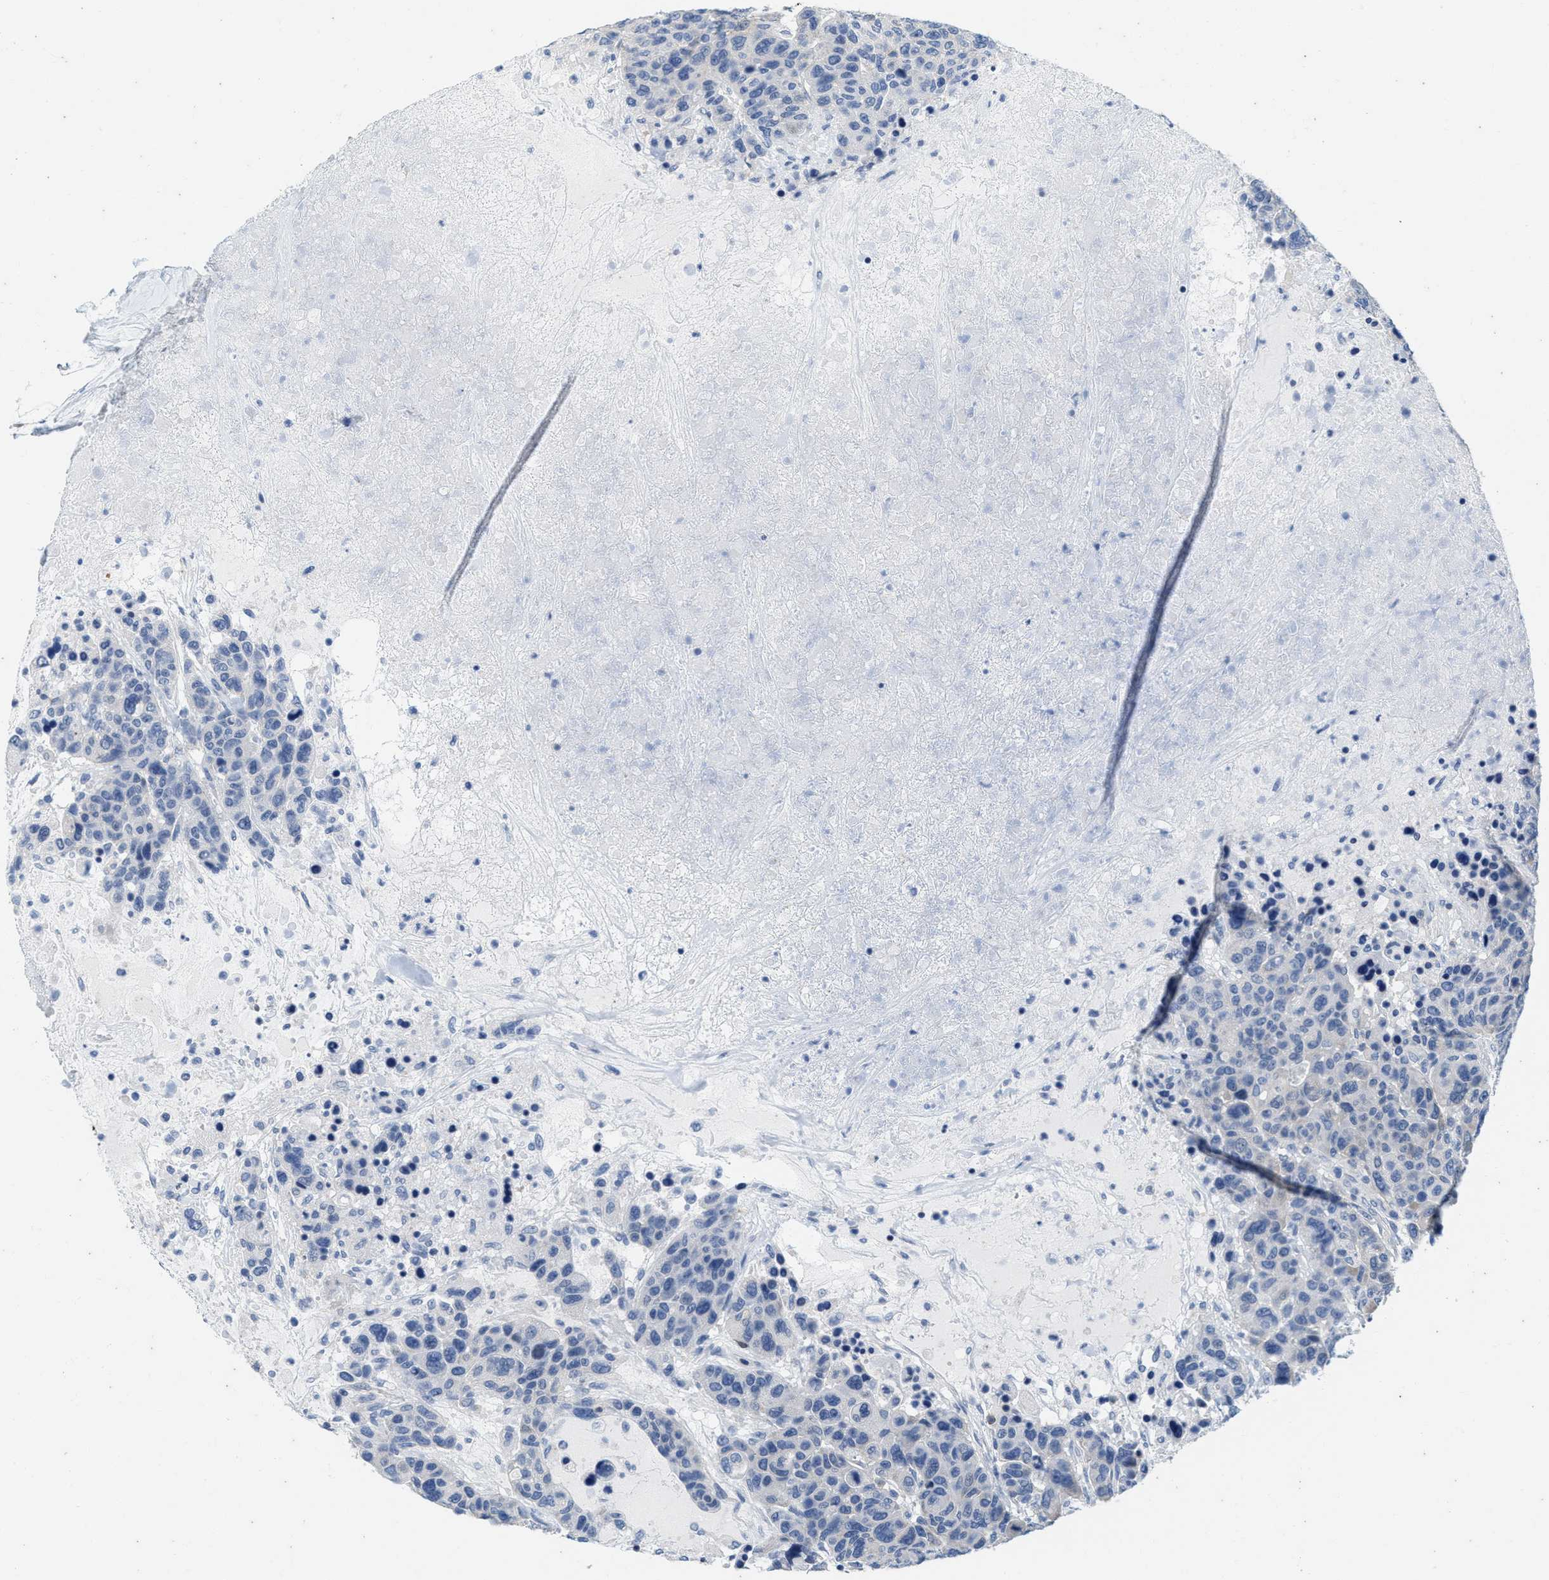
{"staining": {"intensity": "negative", "quantity": "none", "location": "none"}, "tissue": "breast cancer", "cell_type": "Tumor cells", "image_type": "cancer", "snomed": [{"axis": "morphology", "description": "Duct carcinoma"}, {"axis": "topography", "description": "Breast"}], "caption": "IHC histopathology image of neoplastic tissue: breast cancer stained with DAB displays no significant protein expression in tumor cells. Nuclei are stained in blue.", "gene": "ABCB11", "patient": {"sex": "female", "age": 37}}